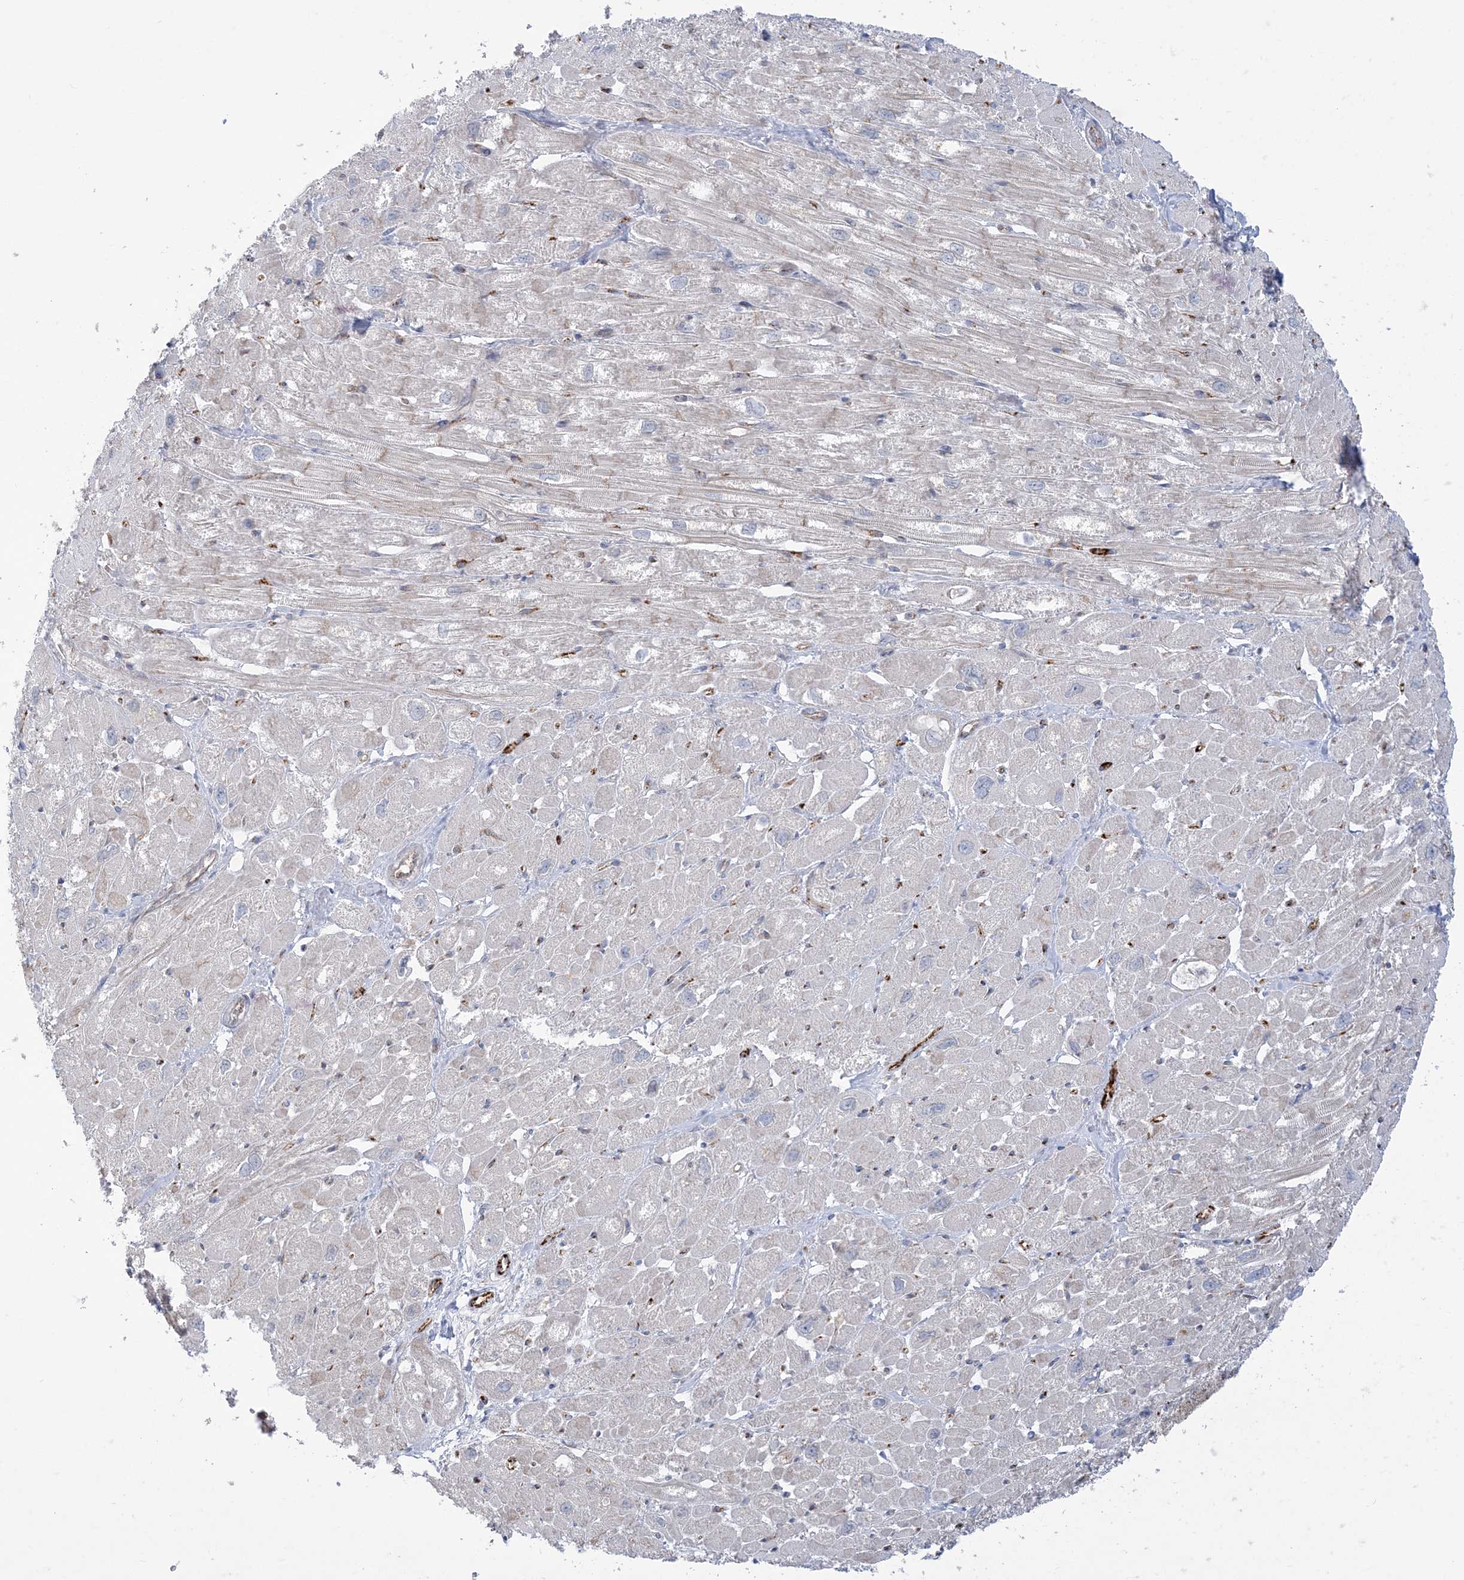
{"staining": {"intensity": "weak", "quantity": "<25%", "location": "cytoplasmic/membranous"}, "tissue": "heart muscle", "cell_type": "Cardiomyocytes", "image_type": "normal", "snomed": [{"axis": "morphology", "description": "Normal tissue, NOS"}, {"axis": "topography", "description": "Heart"}], "caption": "This is an IHC photomicrograph of benign human heart muscle. There is no staining in cardiomyocytes.", "gene": "INPP1", "patient": {"sex": "male", "age": 50}}